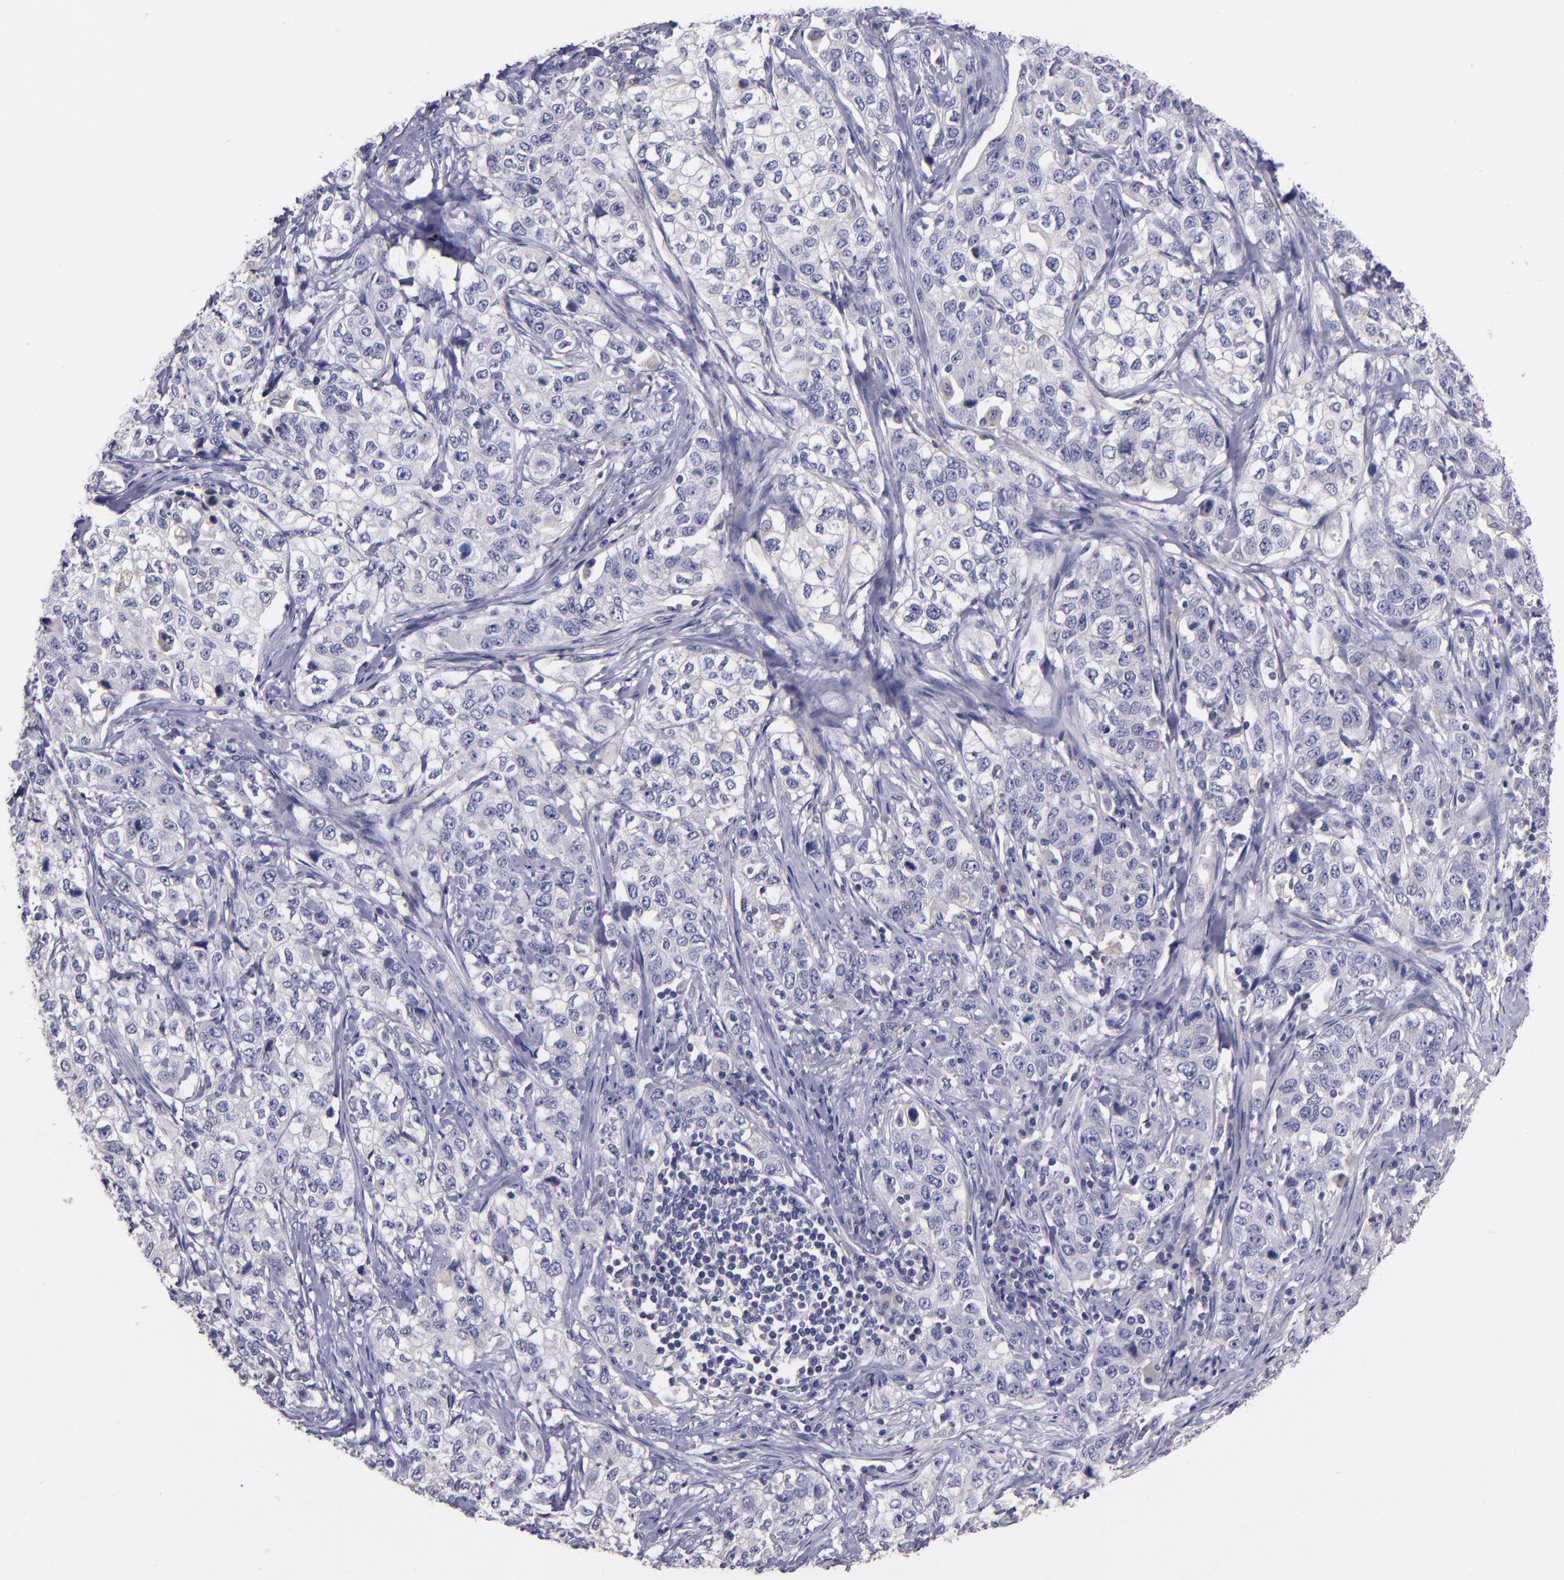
{"staining": {"intensity": "negative", "quantity": "none", "location": "none"}, "tissue": "stomach cancer", "cell_type": "Tumor cells", "image_type": "cancer", "snomed": [{"axis": "morphology", "description": "Adenocarcinoma, NOS"}, {"axis": "topography", "description": "Stomach"}], "caption": "This is an IHC histopathology image of stomach adenocarcinoma. There is no staining in tumor cells.", "gene": "RBP4", "patient": {"sex": "male", "age": 48}}